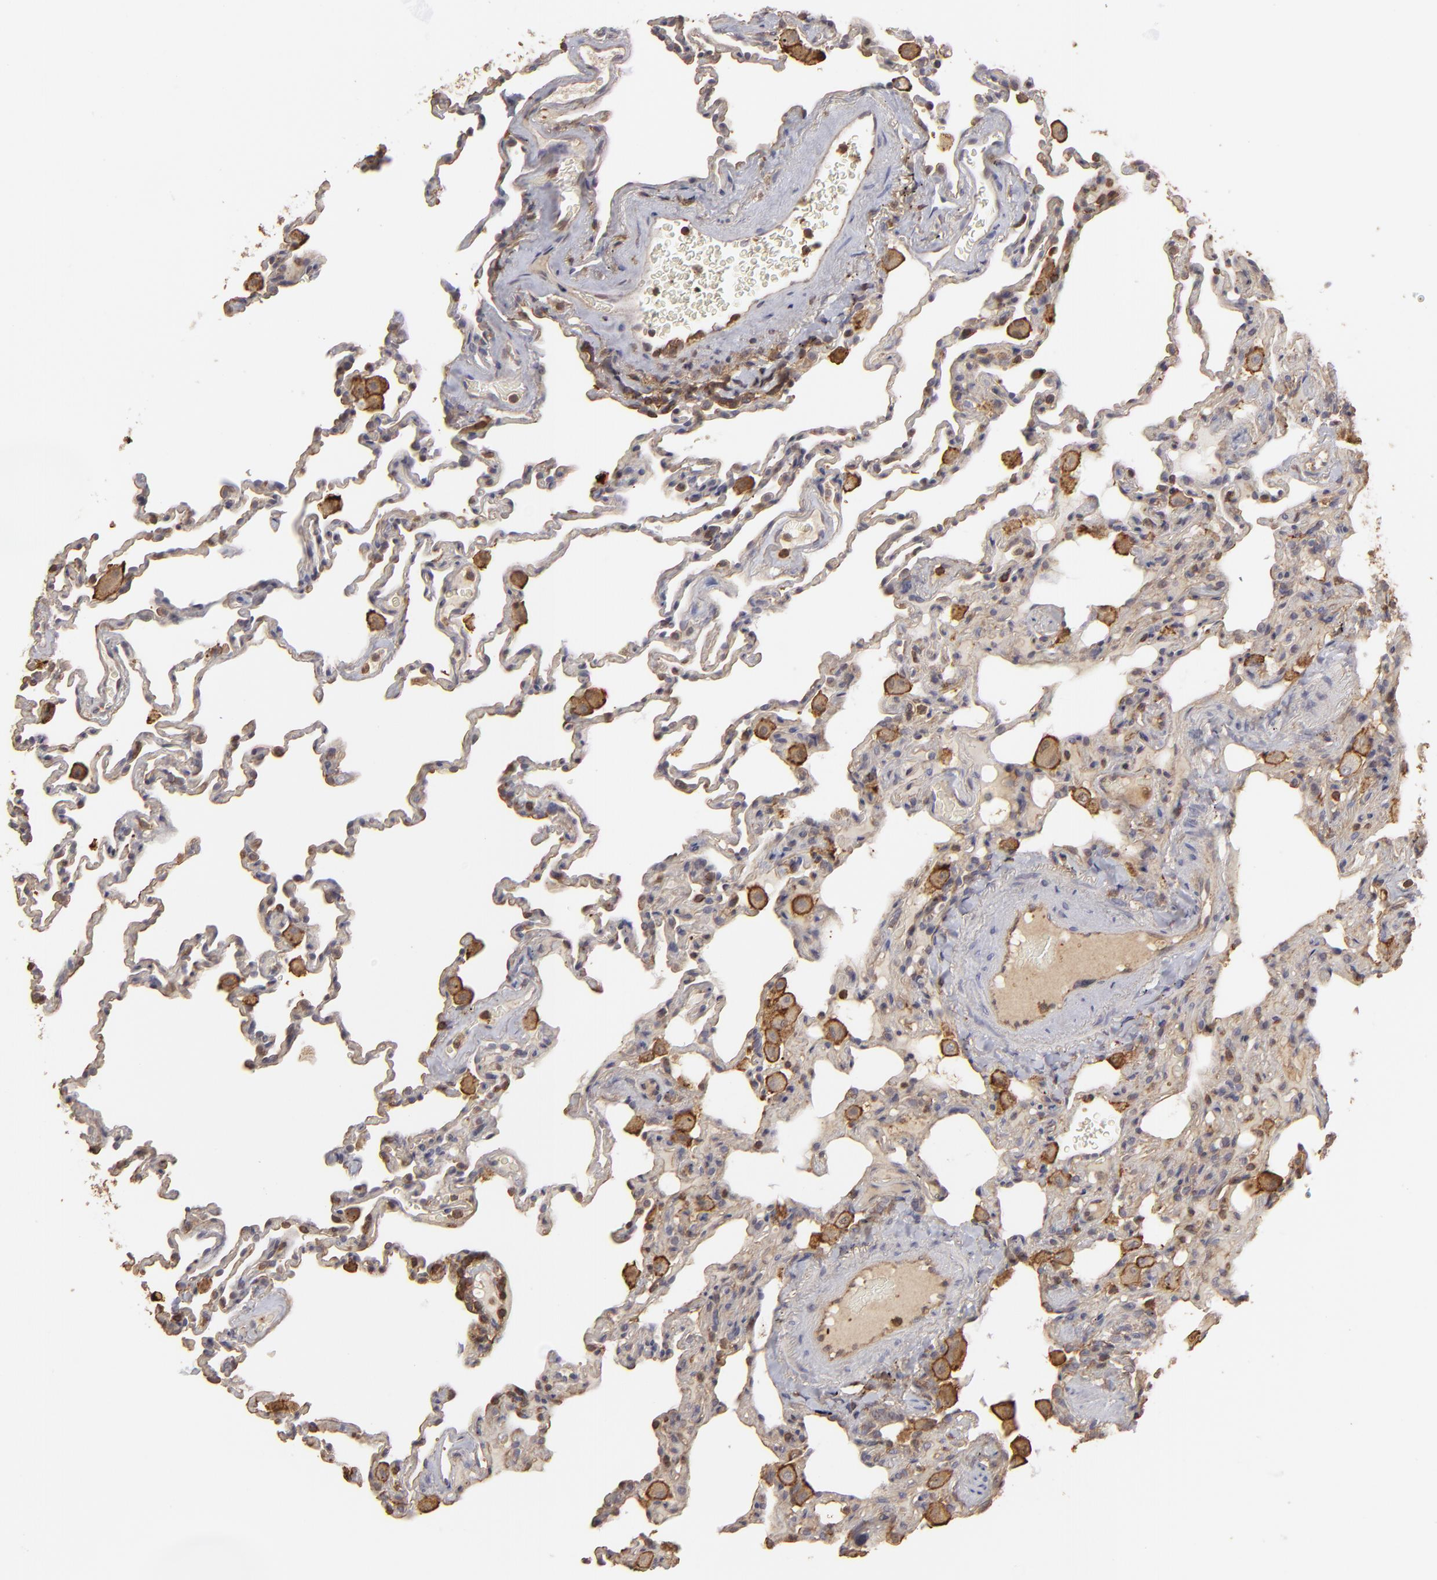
{"staining": {"intensity": "weak", "quantity": ">75%", "location": "cytoplasmic/membranous"}, "tissue": "lung", "cell_type": "Alveolar cells", "image_type": "normal", "snomed": [{"axis": "morphology", "description": "Normal tissue, NOS"}, {"axis": "topography", "description": "Lung"}], "caption": "This is a photomicrograph of IHC staining of unremarkable lung, which shows weak staining in the cytoplasmic/membranous of alveolar cells.", "gene": "ACTB", "patient": {"sex": "male", "age": 59}}